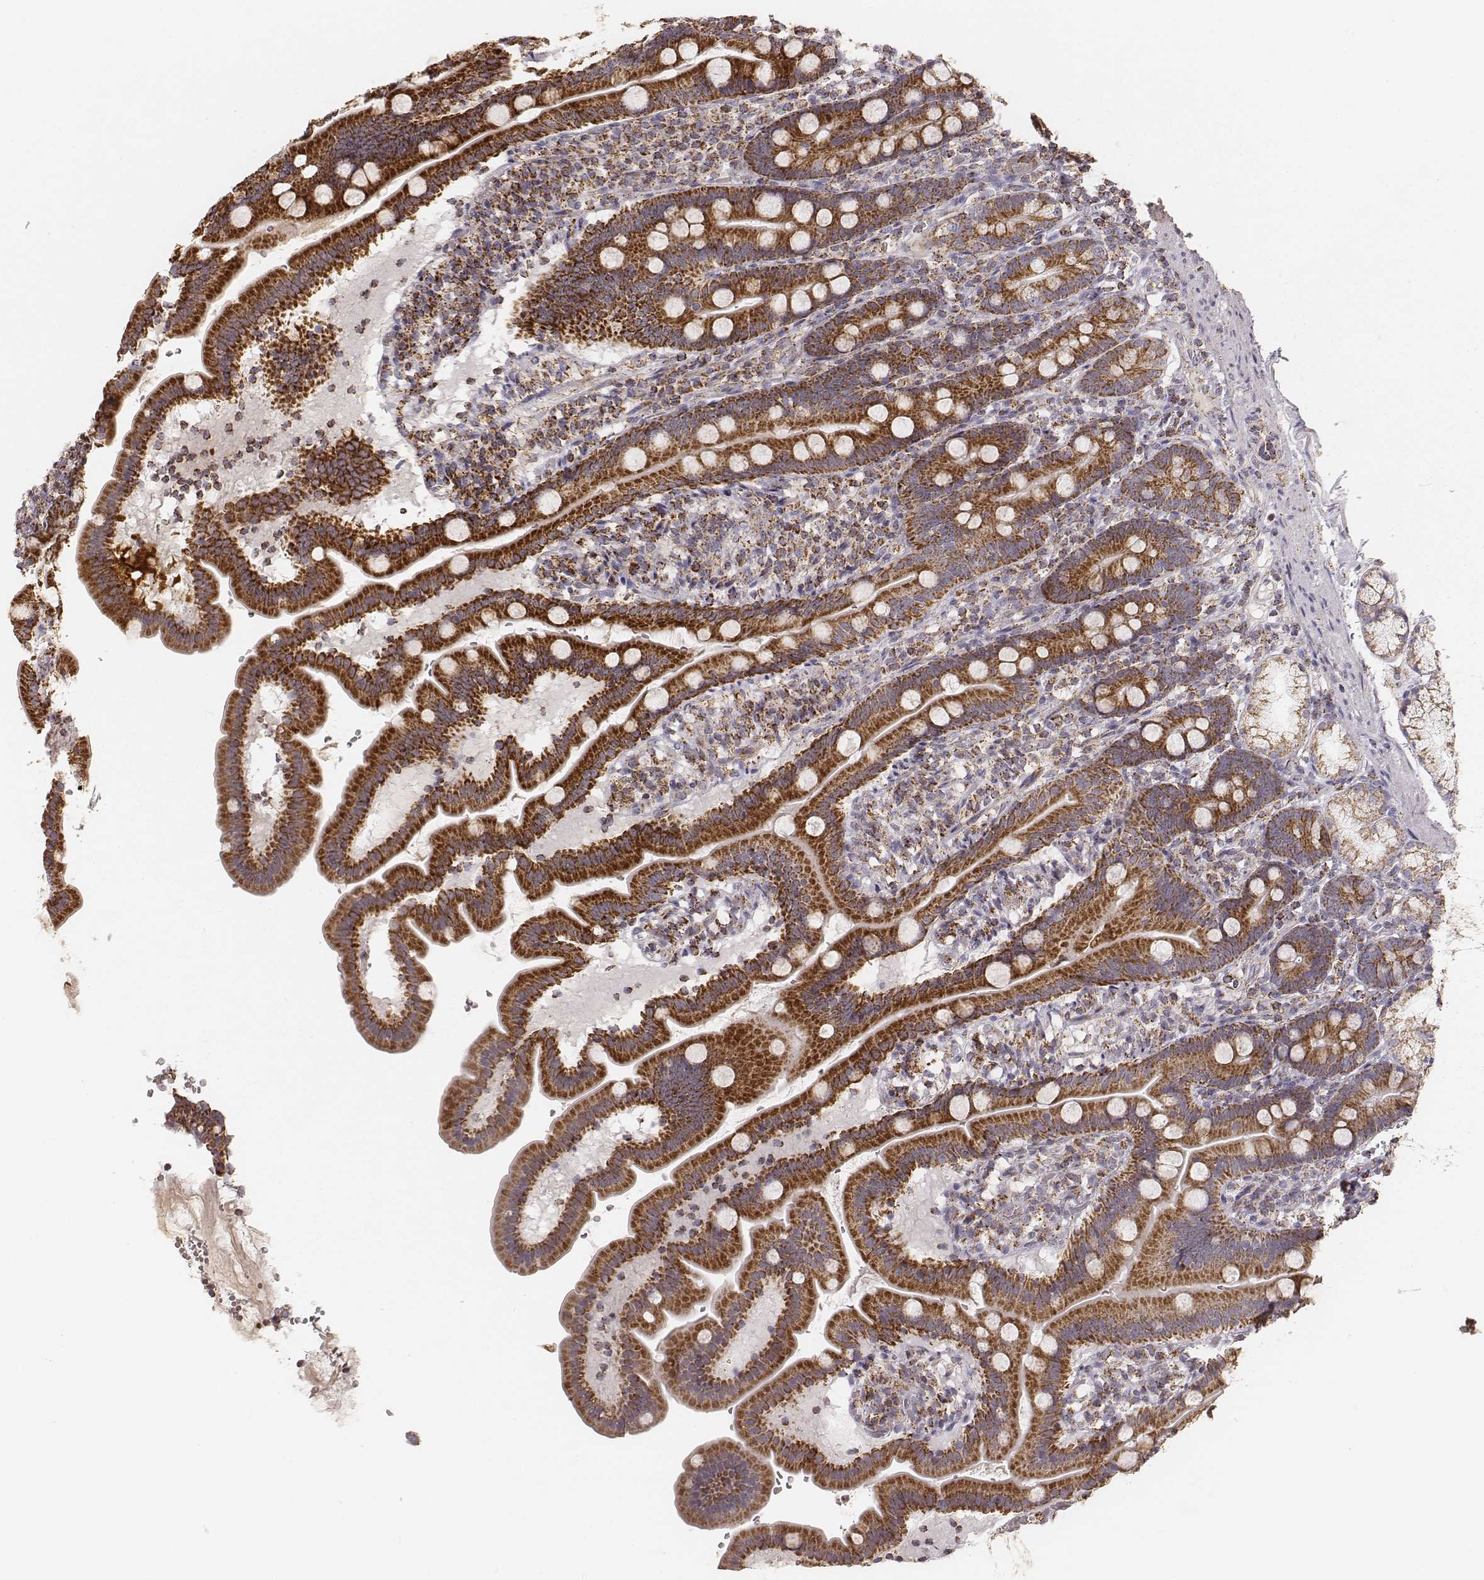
{"staining": {"intensity": "strong", "quantity": ">75%", "location": "cytoplasmic/membranous"}, "tissue": "duodenum", "cell_type": "Glandular cells", "image_type": "normal", "snomed": [{"axis": "morphology", "description": "Normal tissue, NOS"}, {"axis": "topography", "description": "Duodenum"}], "caption": "Protein analysis of normal duodenum reveals strong cytoplasmic/membranous staining in approximately >75% of glandular cells.", "gene": "CS", "patient": {"sex": "female", "age": 67}}